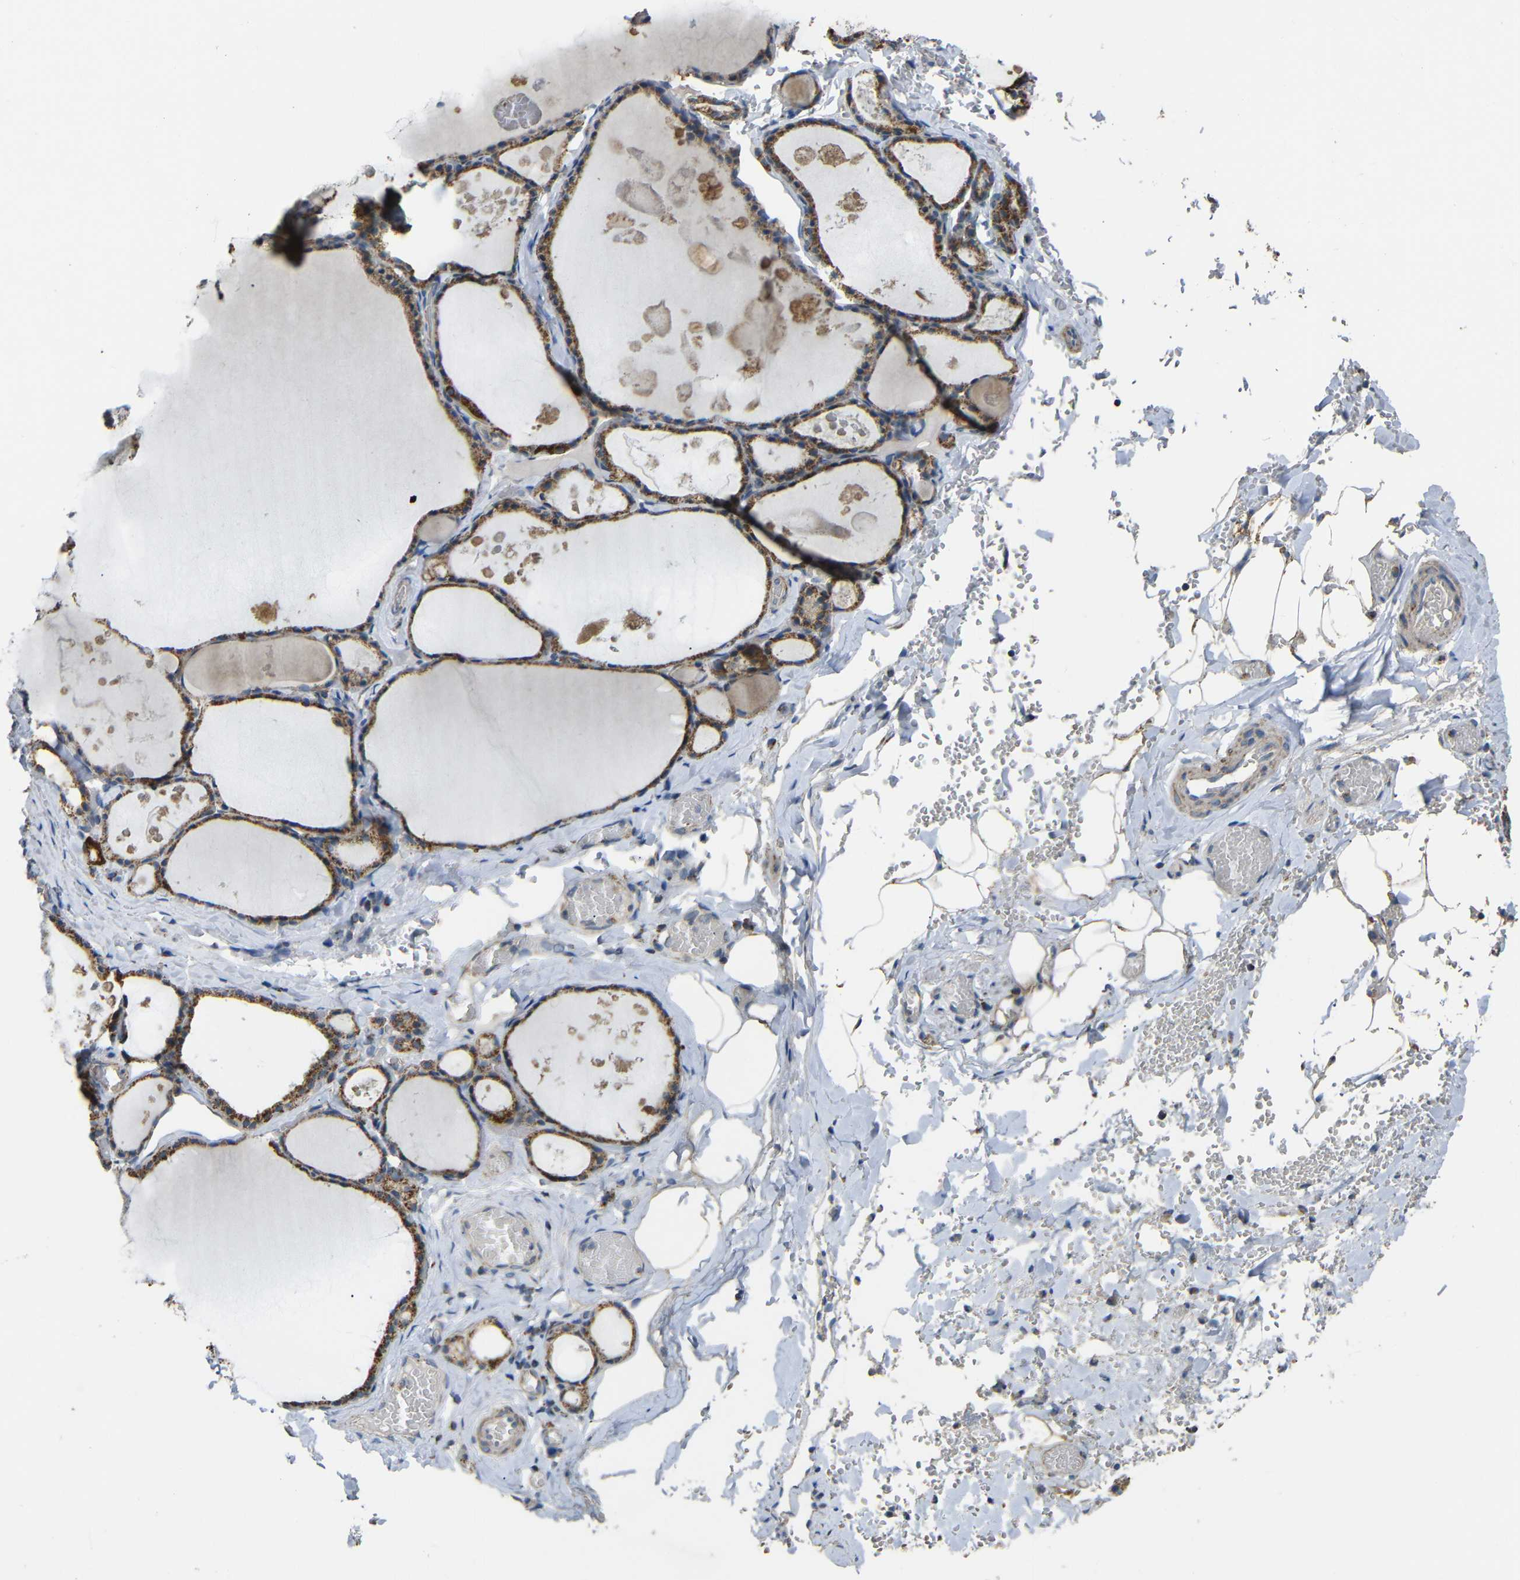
{"staining": {"intensity": "moderate", "quantity": ">75%", "location": "cytoplasmic/membranous"}, "tissue": "thyroid gland", "cell_type": "Glandular cells", "image_type": "normal", "snomed": [{"axis": "morphology", "description": "Normal tissue, NOS"}, {"axis": "topography", "description": "Thyroid gland"}], "caption": "The histopathology image exhibits immunohistochemical staining of benign thyroid gland. There is moderate cytoplasmic/membranous expression is seen in approximately >75% of glandular cells. The staining is performed using DAB brown chromogen to label protein expression. The nuclei are counter-stained blue using hematoxylin.", "gene": "NR3C2", "patient": {"sex": "male", "age": 56}}